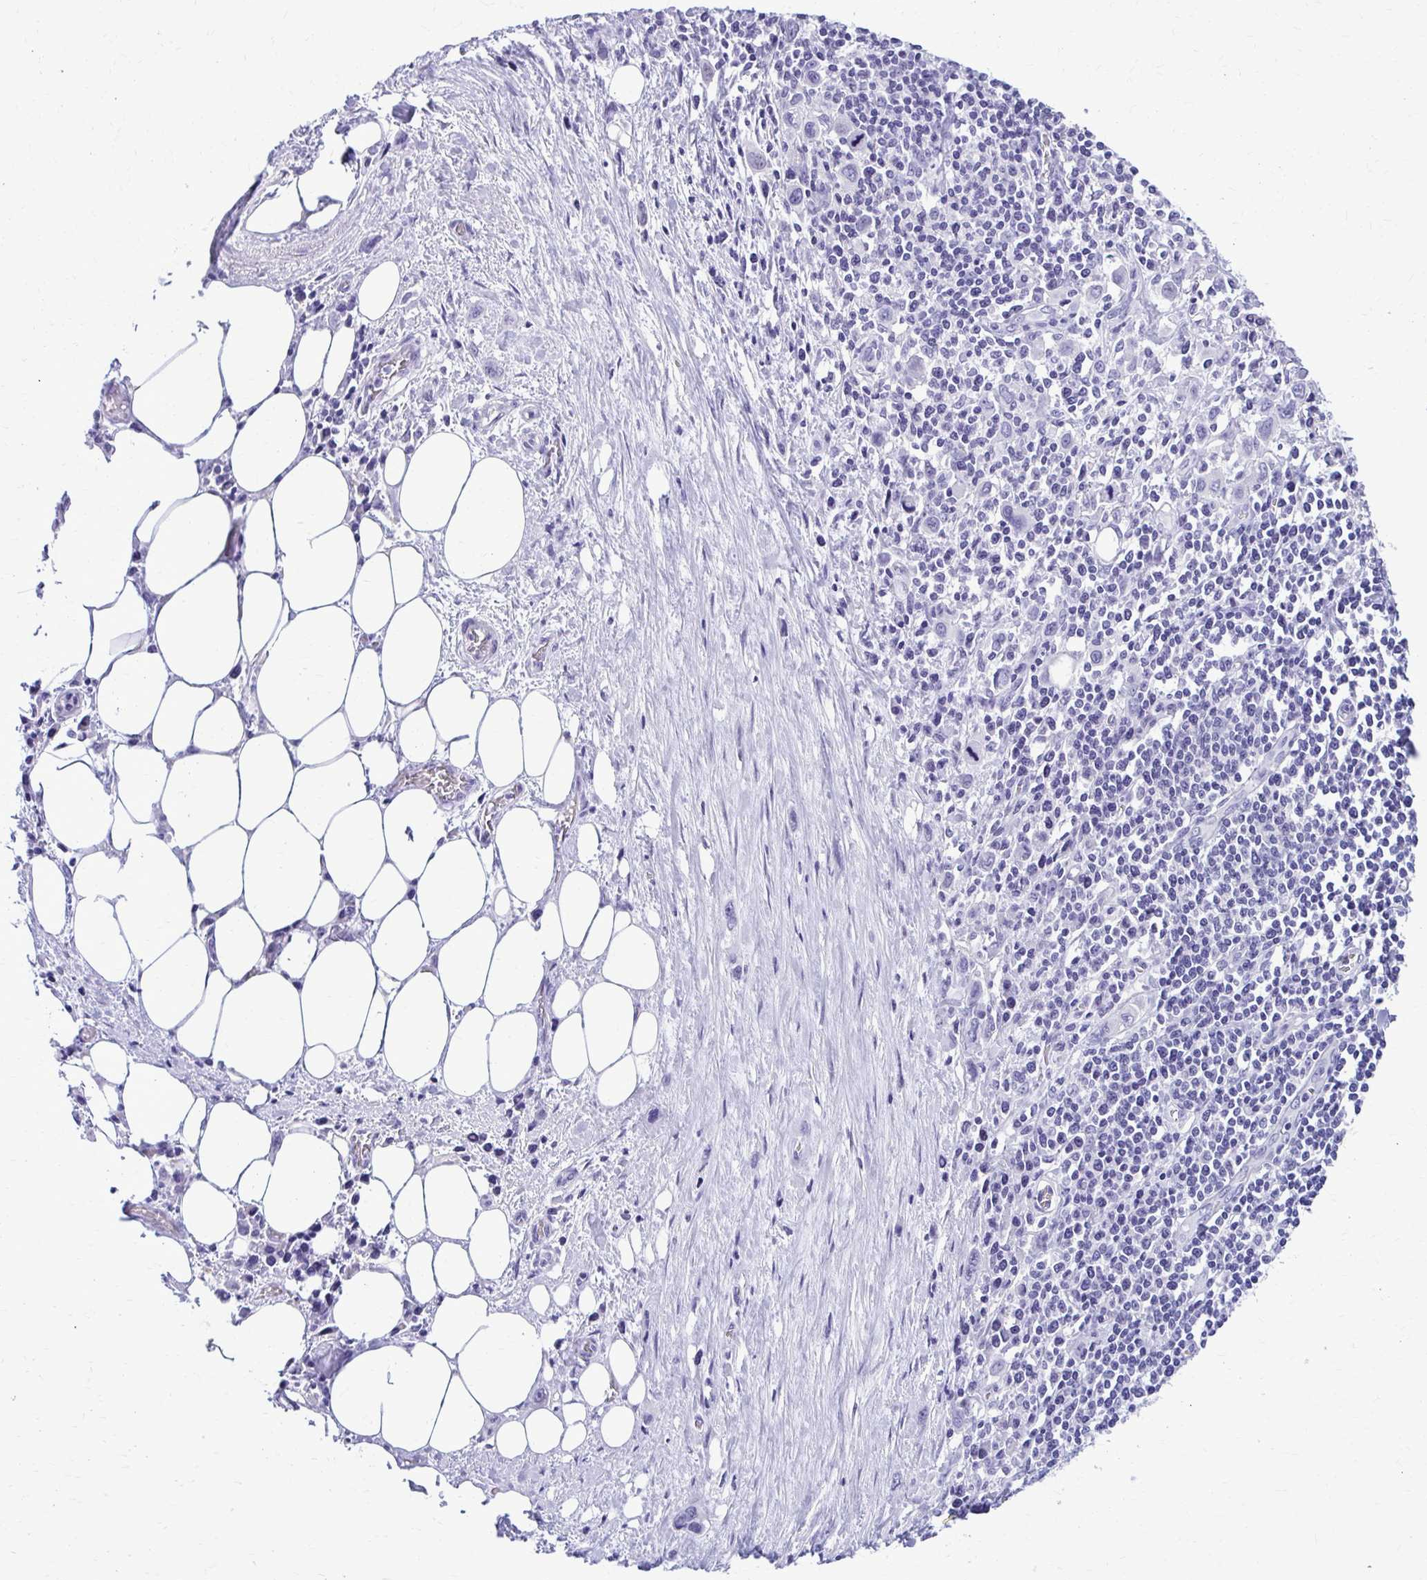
{"staining": {"intensity": "negative", "quantity": "none", "location": "none"}, "tissue": "stomach cancer", "cell_type": "Tumor cells", "image_type": "cancer", "snomed": [{"axis": "morphology", "description": "Adenocarcinoma, NOS"}, {"axis": "topography", "description": "Stomach, upper"}], "caption": "The image shows no staining of tumor cells in stomach adenocarcinoma.", "gene": "RASL11B", "patient": {"sex": "male", "age": 75}}